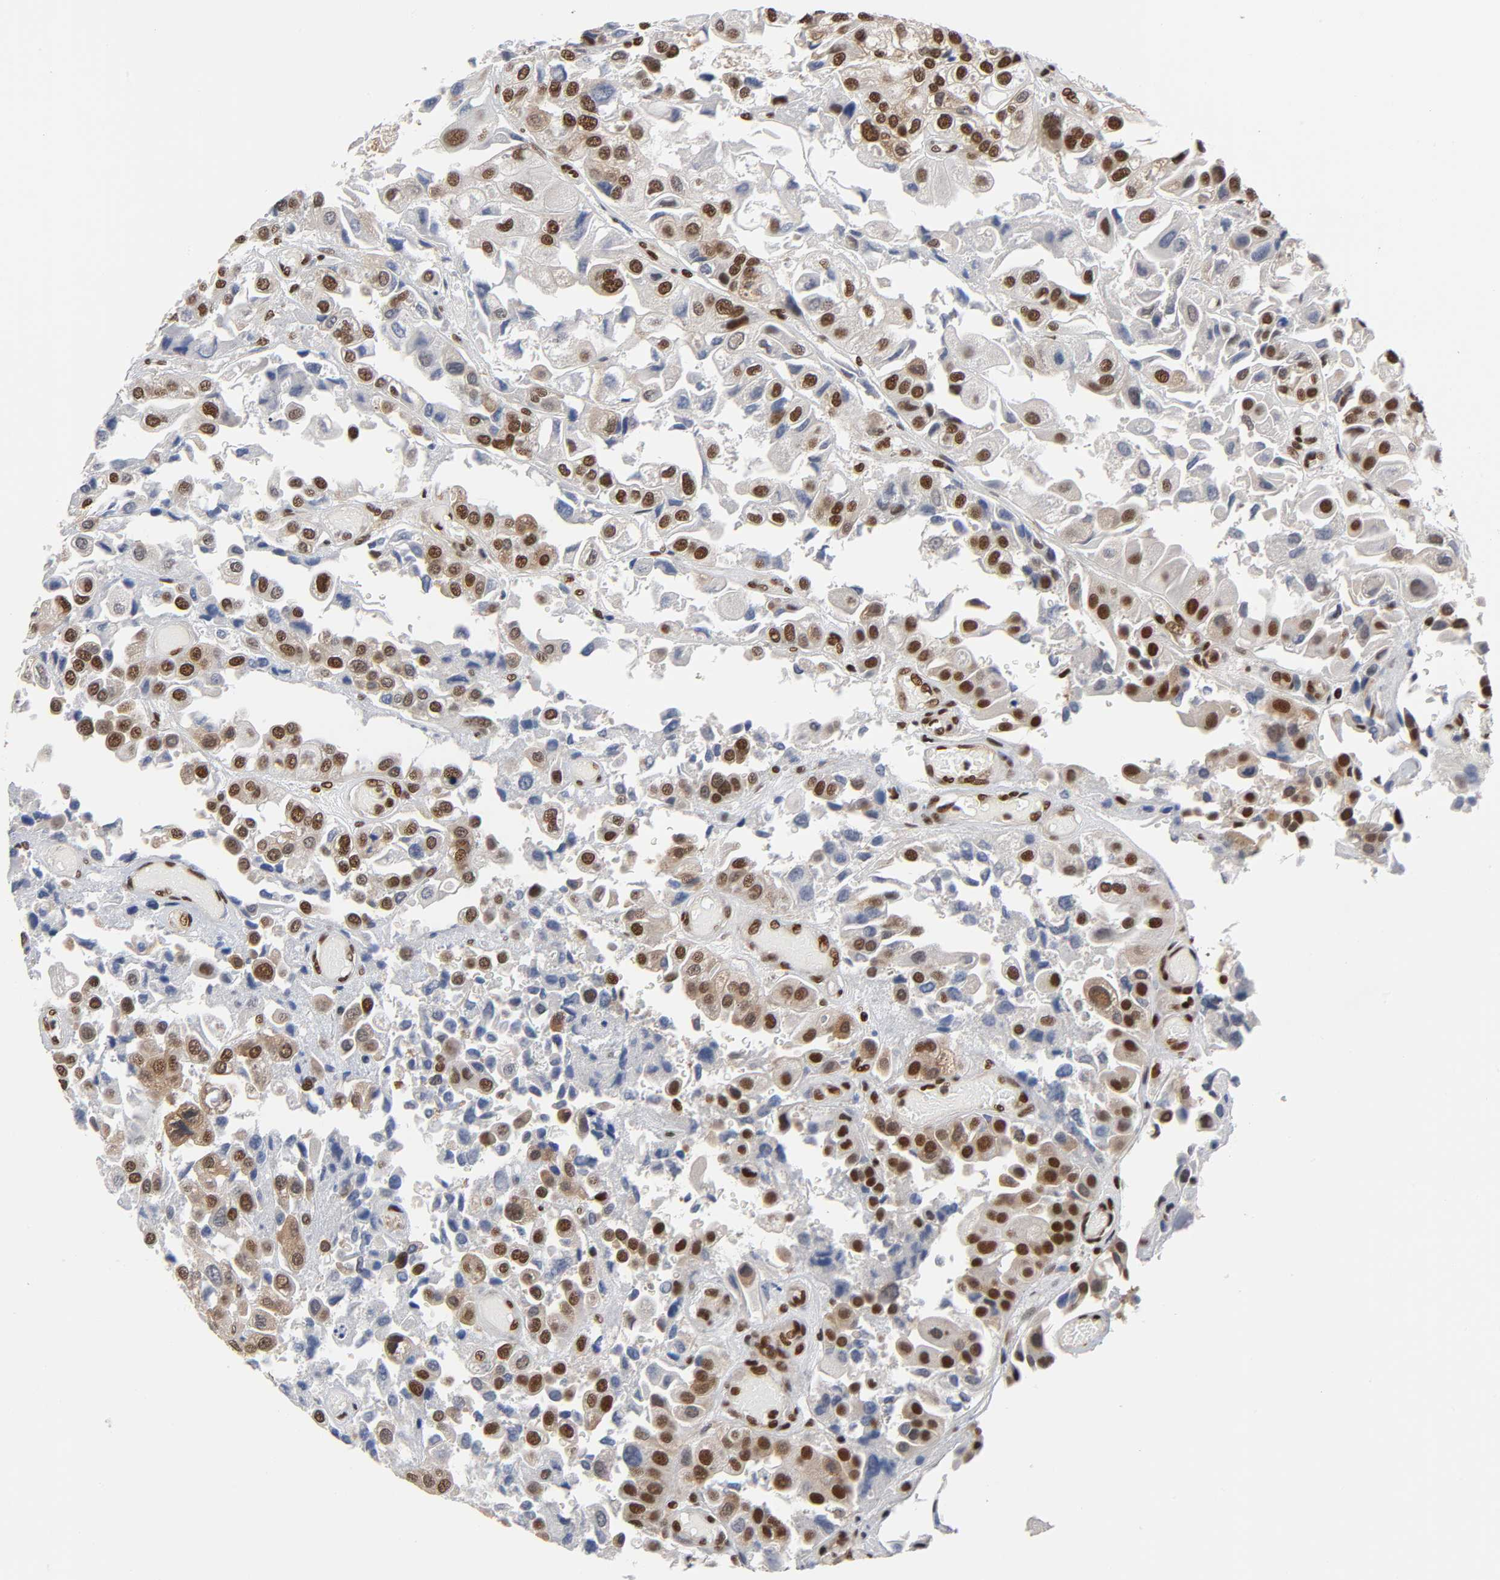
{"staining": {"intensity": "strong", "quantity": ">75%", "location": "nuclear"}, "tissue": "urothelial cancer", "cell_type": "Tumor cells", "image_type": "cancer", "snomed": [{"axis": "morphology", "description": "Urothelial carcinoma, High grade"}, {"axis": "topography", "description": "Urinary bladder"}], "caption": "Urothelial cancer stained with immunohistochemistry (IHC) exhibits strong nuclear positivity in approximately >75% of tumor cells. The protein of interest is stained brown, and the nuclei are stained in blue (DAB (3,3'-diaminobenzidine) IHC with brightfield microscopy, high magnification).", "gene": "ILKAP", "patient": {"sex": "female", "age": 64}}